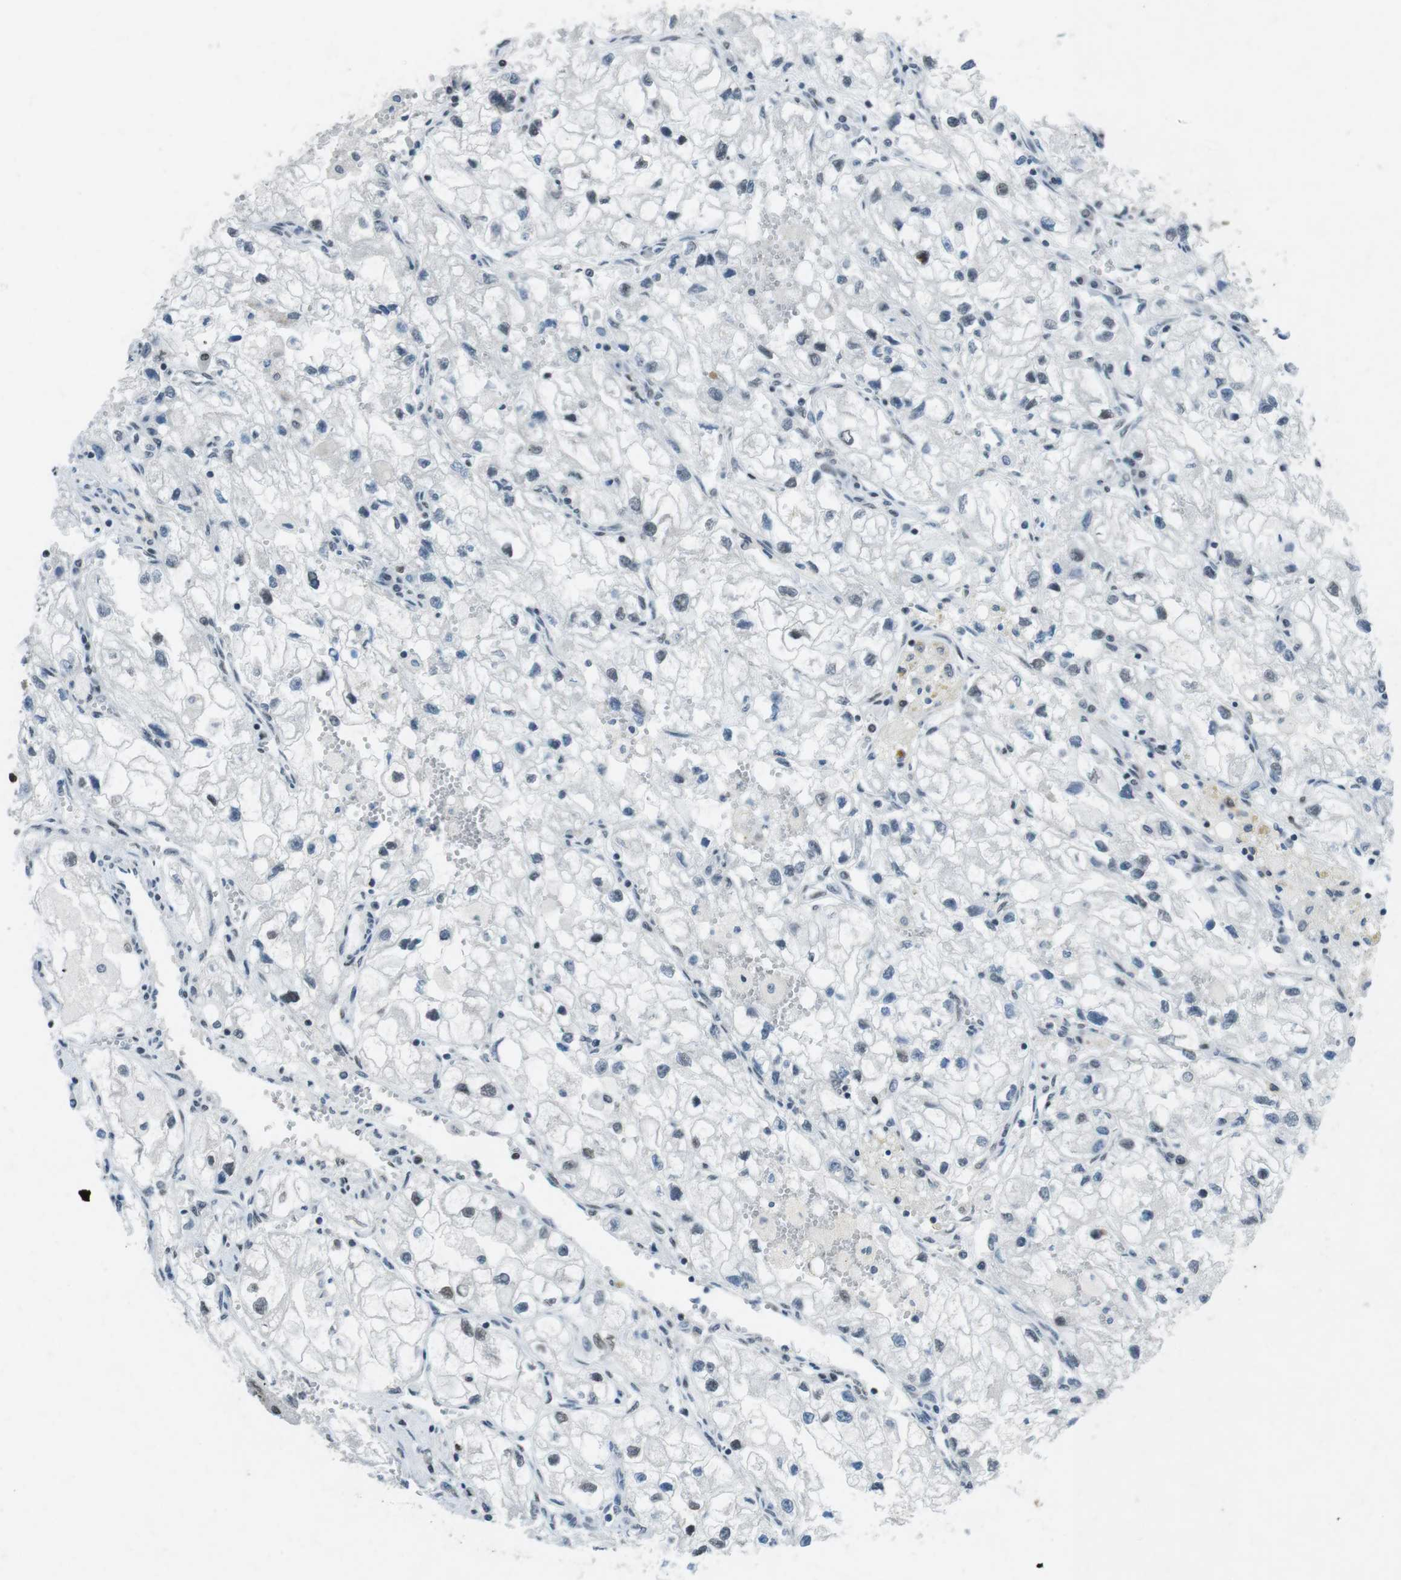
{"staining": {"intensity": "weak", "quantity": "<25%", "location": "nuclear"}, "tissue": "renal cancer", "cell_type": "Tumor cells", "image_type": "cancer", "snomed": [{"axis": "morphology", "description": "Adenocarcinoma, NOS"}, {"axis": "topography", "description": "Kidney"}], "caption": "There is no significant positivity in tumor cells of renal cancer (adenocarcinoma). Brightfield microscopy of IHC stained with DAB (brown) and hematoxylin (blue), captured at high magnification.", "gene": "MAD1L1", "patient": {"sex": "female", "age": 70}}